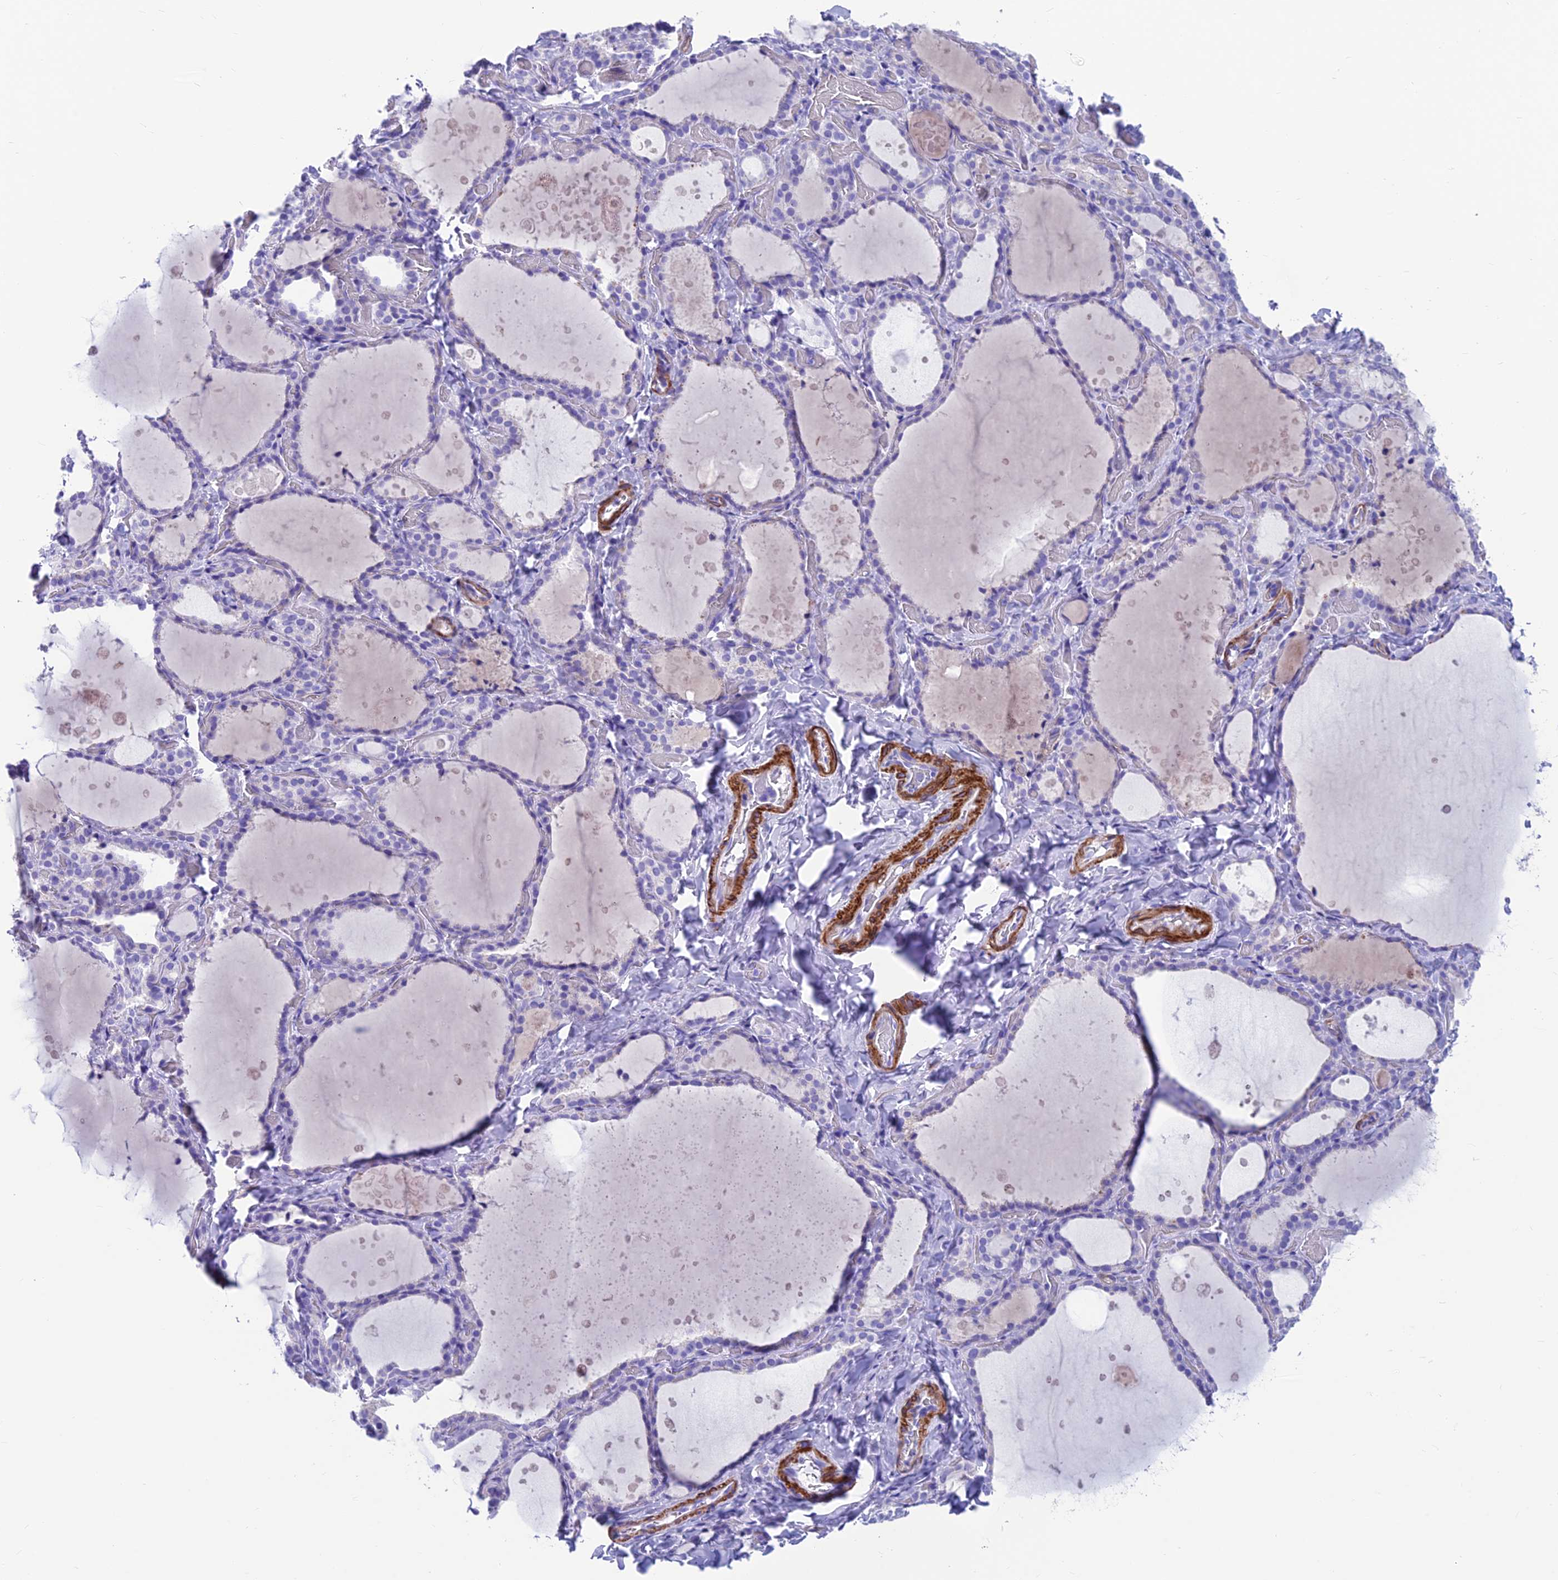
{"staining": {"intensity": "negative", "quantity": "none", "location": "none"}, "tissue": "thyroid gland", "cell_type": "Glandular cells", "image_type": "normal", "snomed": [{"axis": "morphology", "description": "Normal tissue, NOS"}, {"axis": "topography", "description": "Thyroid gland"}], "caption": "IHC image of benign thyroid gland: thyroid gland stained with DAB (3,3'-diaminobenzidine) demonstrates no significant protein positivity in glandular cells.", "gene": "GNG11", "patient": {"sex": "female", "age": 44}}